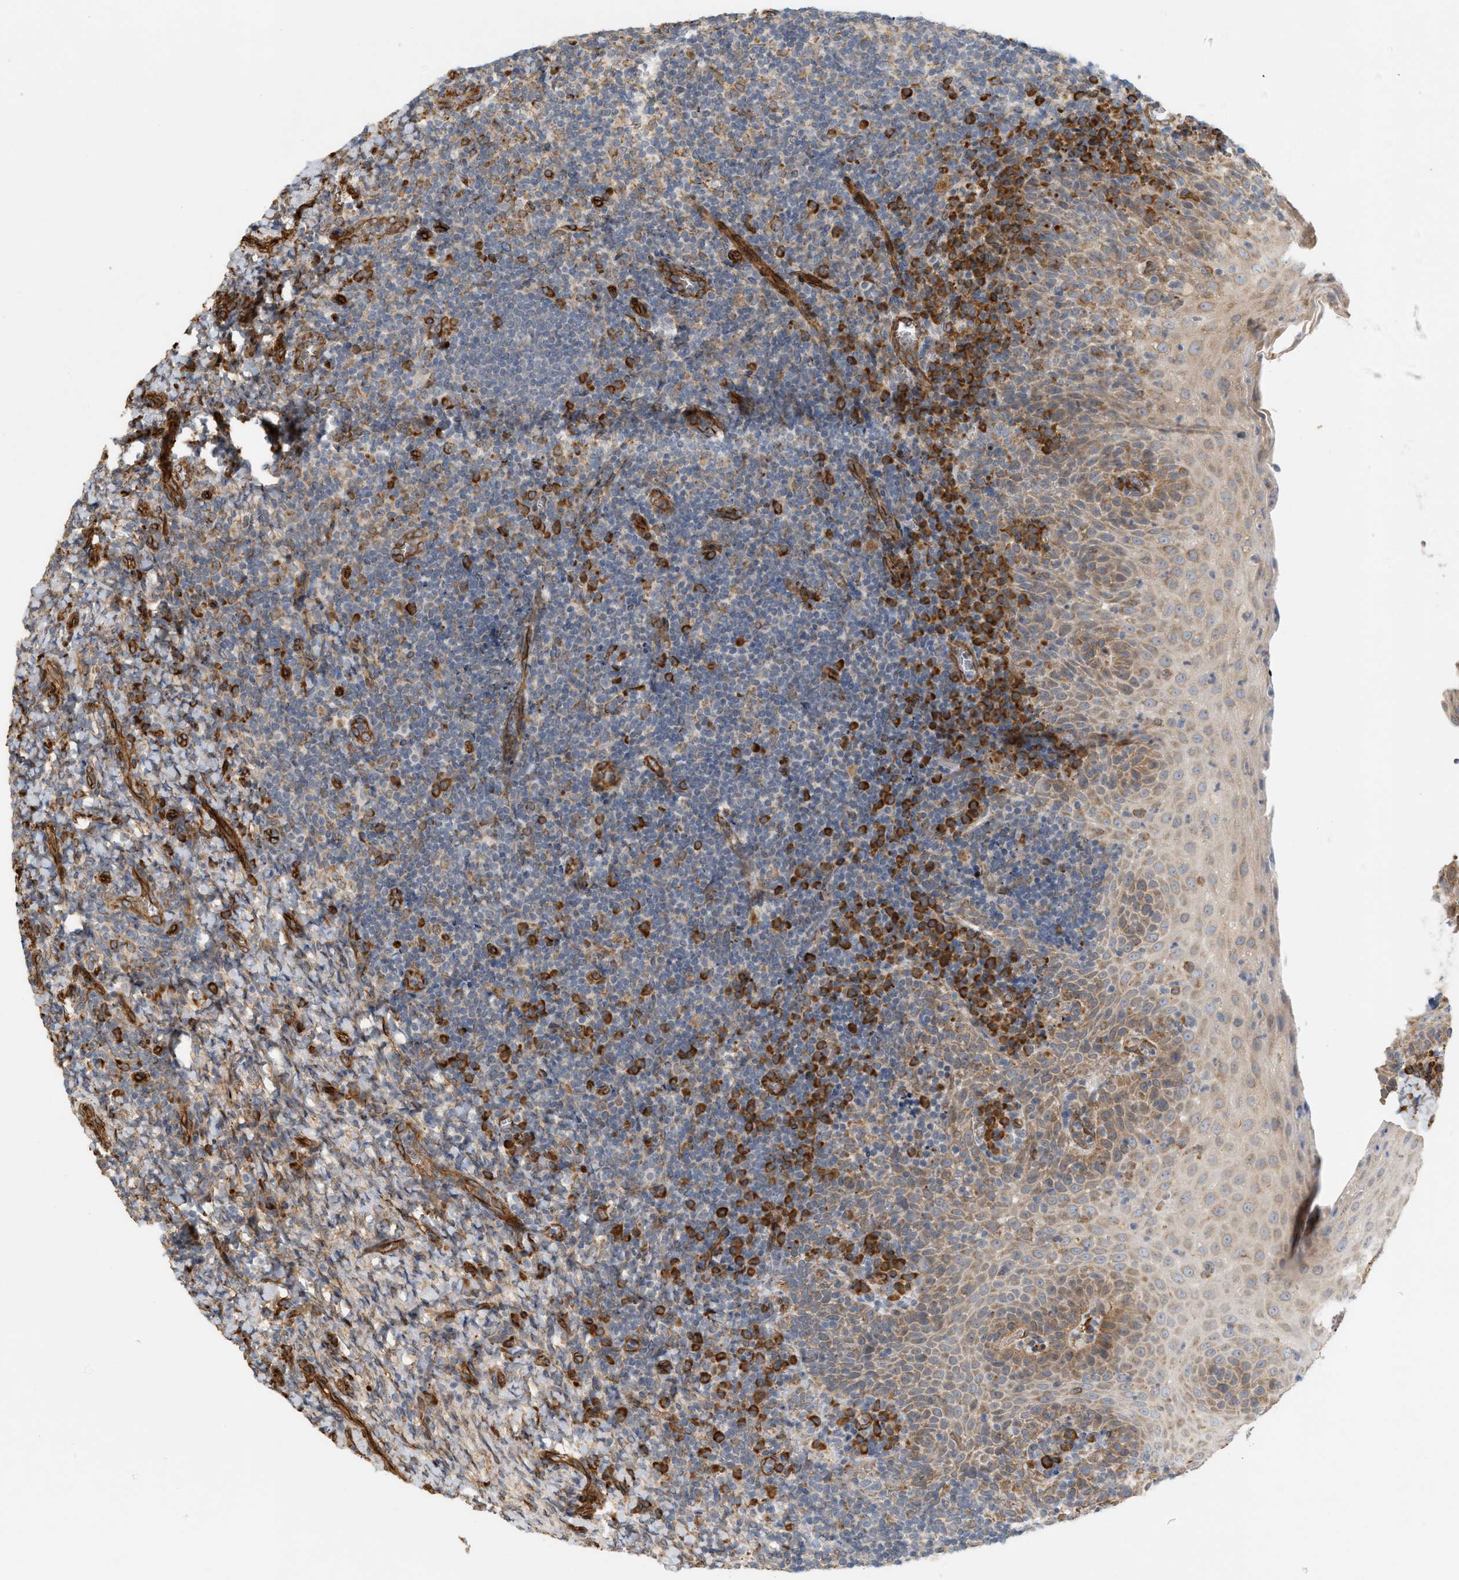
{"staining": {"intensity": "strong", "quantity": "<25%", "location": "cytoplasmic/membranous"}, "tissue": "tonsil", "cell_type": "Germinal center cells", "image_type": "normal", "snomed": [{"axis": "morphology", "description": "Normal tissue, NOS"}, {"axis": "topography", "description": "Tonsil"}], "caption": "A brown stain highlights strong cytoplasmic/membranous expression of a protein in germinal center cells of normal human tonsil.", "gene": "SVOP", "patient": {"sex": "male", "age": 37}}